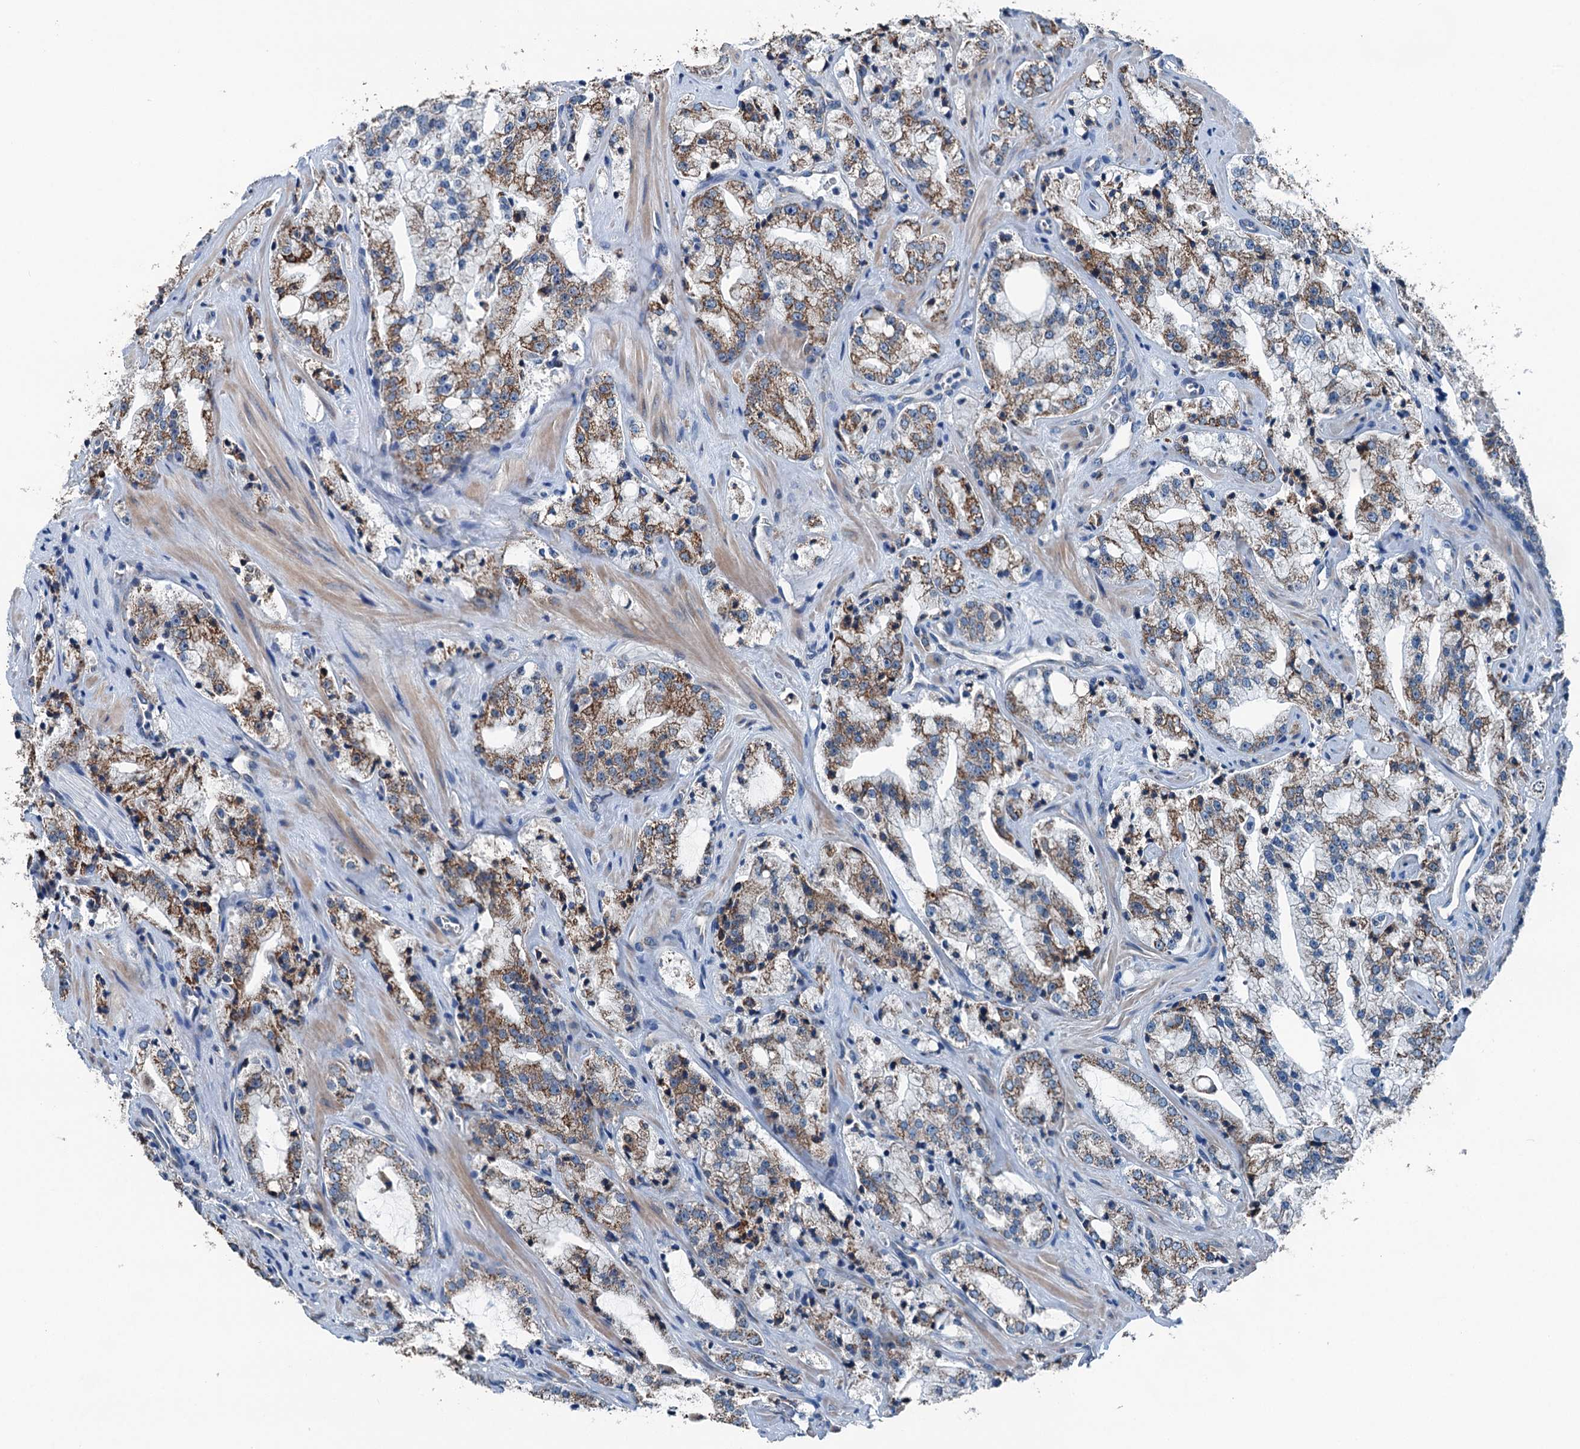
{"staining": {"intensity": "strong", "quantity": ">75%", "location": "cytoplasmic/membranous"}, "tissue": "prostate cancer", "cell_type": "Tumor cells", "image_type": "cancer", "snomed": [{"axis": "morphology", "description": "Adenocarcinoma, High grade"}, {"axis": "topography", "description": "Prostate"}], "caption": "Protein staining reveals strong cytoplasmic/membranous expression in about >75% of tumor cells in prostate cancer (adenocarcinoma (high-grade)).", "gene": "TRPT1", "patient": {"sex": "male", "age": 64}}